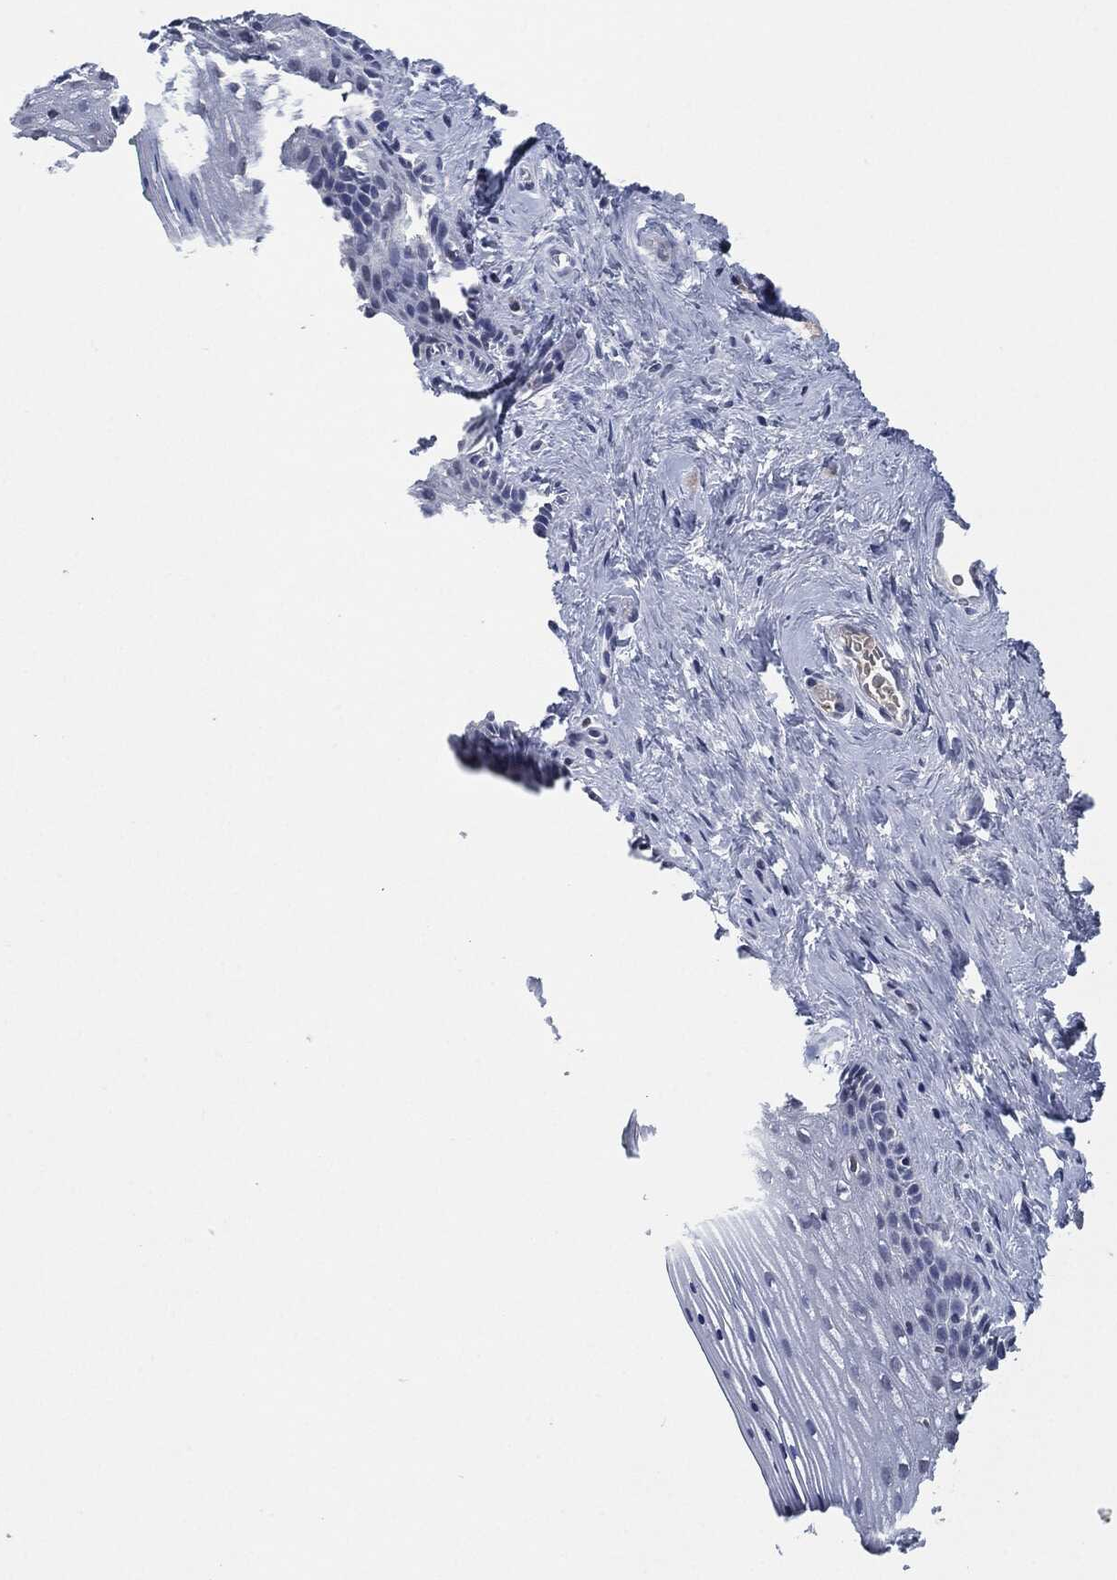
{"staining": {"intensity": "negative", "quantity": "none", "location": "none"}, "tissue": "vagina", "cell_type": "Squamous epithelial cells", "image_type": "normal", "snomed": [{"axis": "morphology", "description": "Normal tissue, NOS"}, {"axis": "topography", "description": "Vagina"}], "caption": "Photomicrograph shows no protein expression in squamous epithelial cells of normal vagina.", "gene": "IL2RG", "patient": {"sex": "female", "age": 45}}